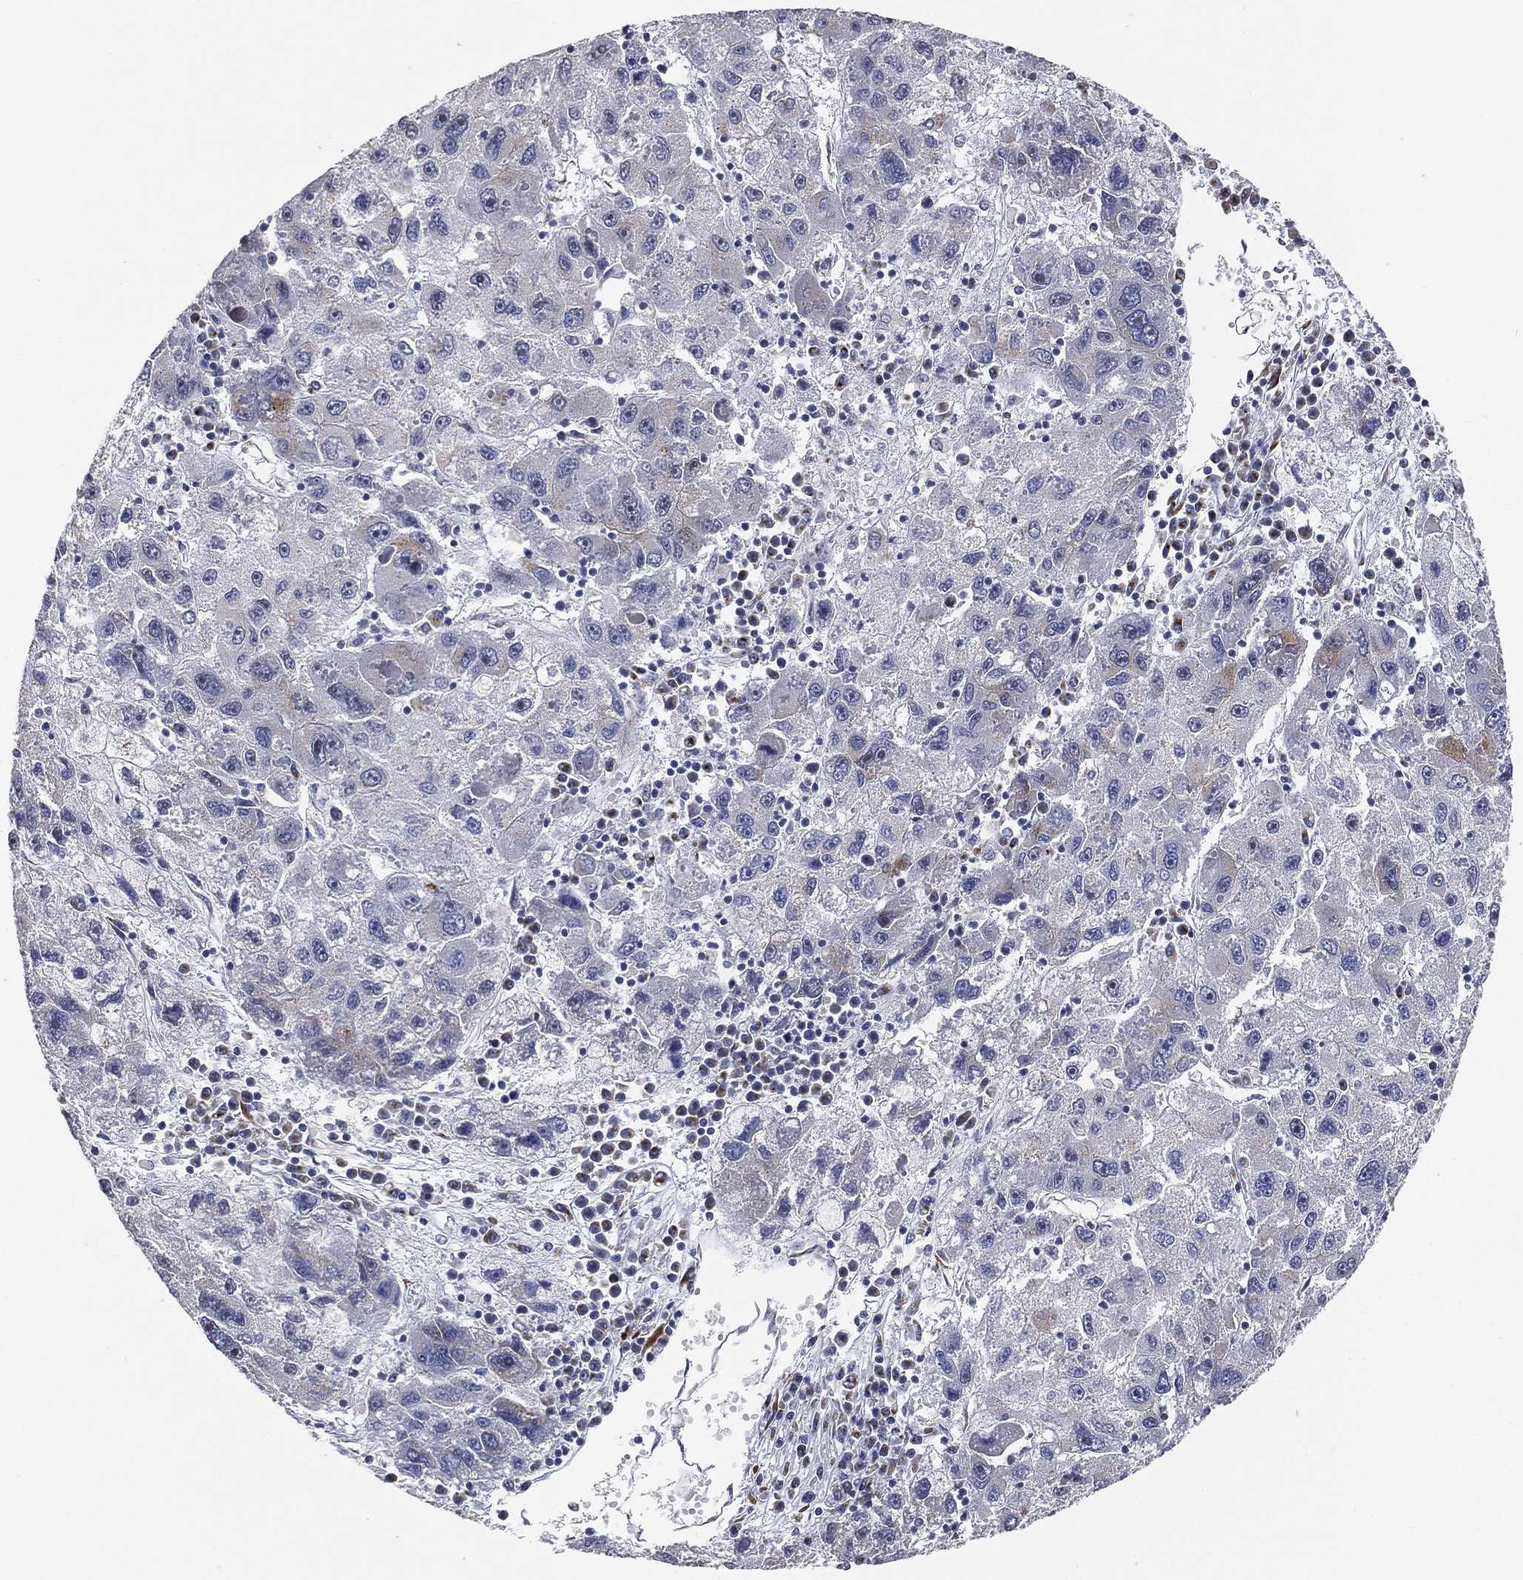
{"staining": {"intensity": "negative", "quantity": "none", "location": "none"}, "tissue": "liver cancer", "cell_type": "Tumor cells", "image_type": "cancer", "snomed": [{"axis": "morphology", "description": "Carcinoma, Hepatocellular, NOS"}, {"axis": "topography", "description": "Liver"}], "caption": "Hepatocellular carcinoma (liver) was stained to show a protein in brown. There is no significant staining in tumor cells.", "gene": "TICAM1", "patient": {"sex": "male", "age": 75}}